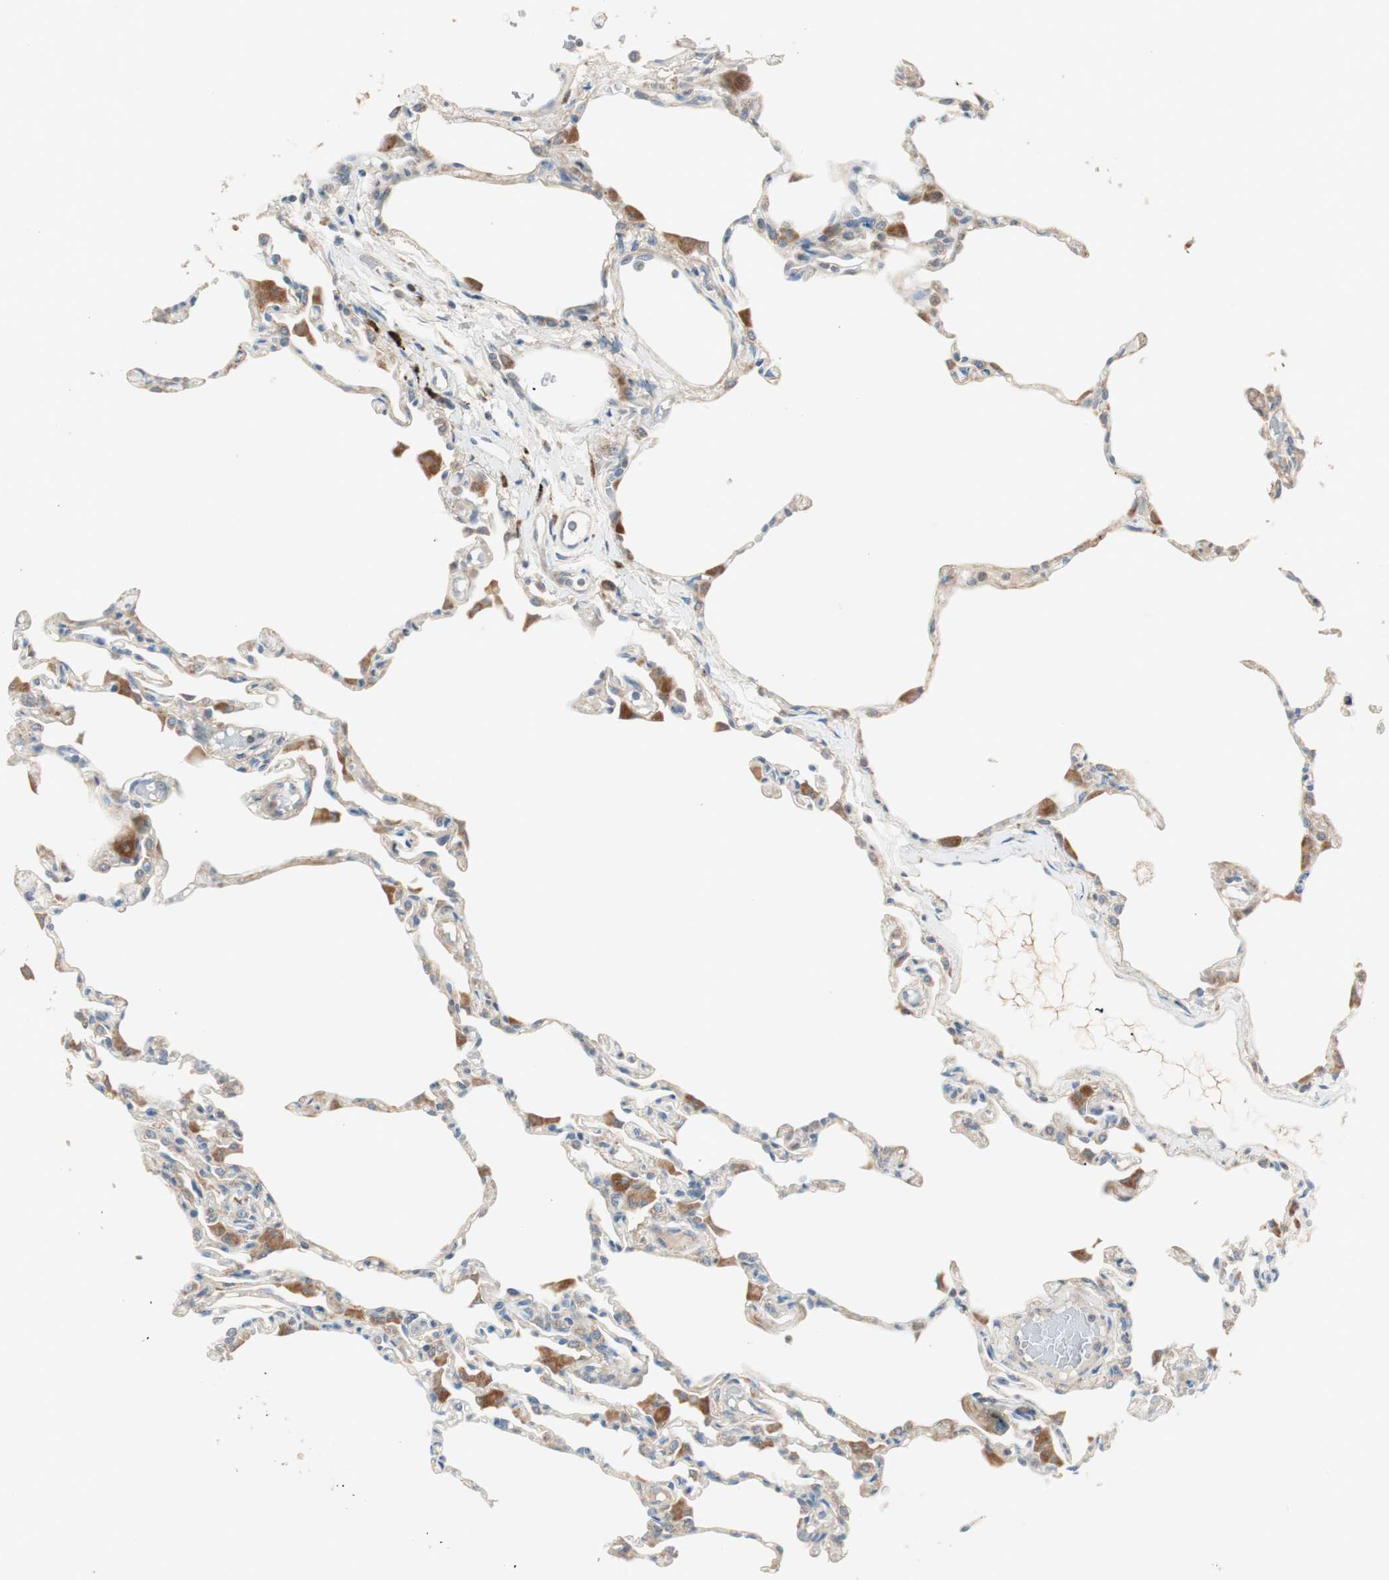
{"staining": {"intensity": "weak", "quantity": "25%-75%", "location": "cytoplasmic/membranous"}, "tissue": "lung", "cell_type": "Alveolar cells", "image_type": "normal", "snomed": [{"axis": "morphology", "description": "Normal tissue, NOS"}, {"axis": "topography", "description": "Lung"}], "caption": "Brown immunohistochemical staining in normal human lung displays weak cytoplasmic/membranous staining in about 25%-75% of alveolar cells.", "gene": "RPL23", "patient": {"sex": "female", "age": 49}}